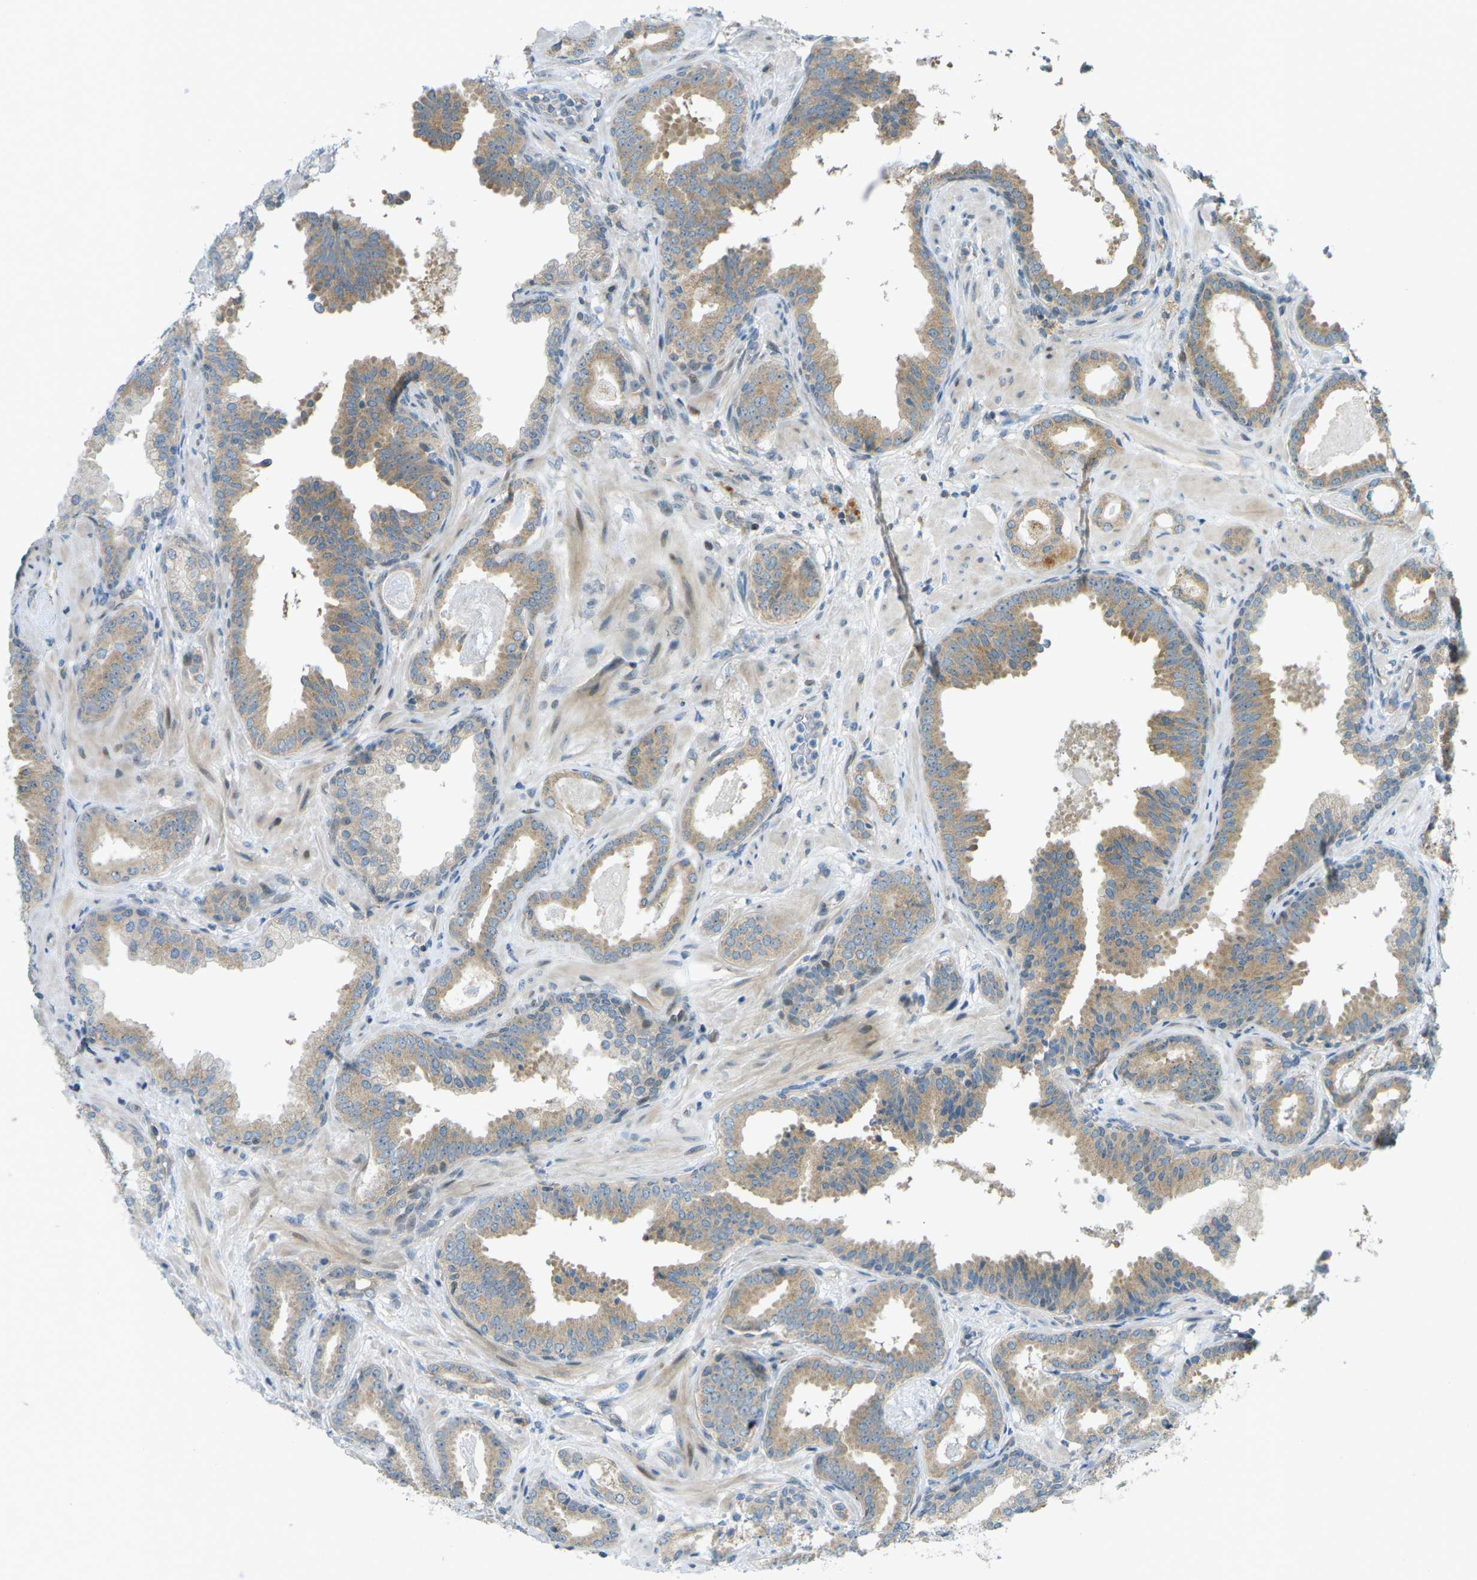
{"staining": {"intensity": "weak", "quantity": ">75%", "location": "cytoplasmic/membranous"}, "tissue": "prostate cancer", "cell_type": "Tumor cells", "image_type": "cancer", "snomed": [{"axis": "morphology", "description": "Adenocarcinoma, Low grade"}, {"axis": "topography", "description": "Prostate"}], "caption": "This is a micrograph of IHC staining of prostate cancer (adenocarcinoma (low-grade)), which shows weak expression in the cytoplasmic/membranous of tumor cells.", "gene": "CCDC186", "patient": {"sex": "male", "age": 53}}